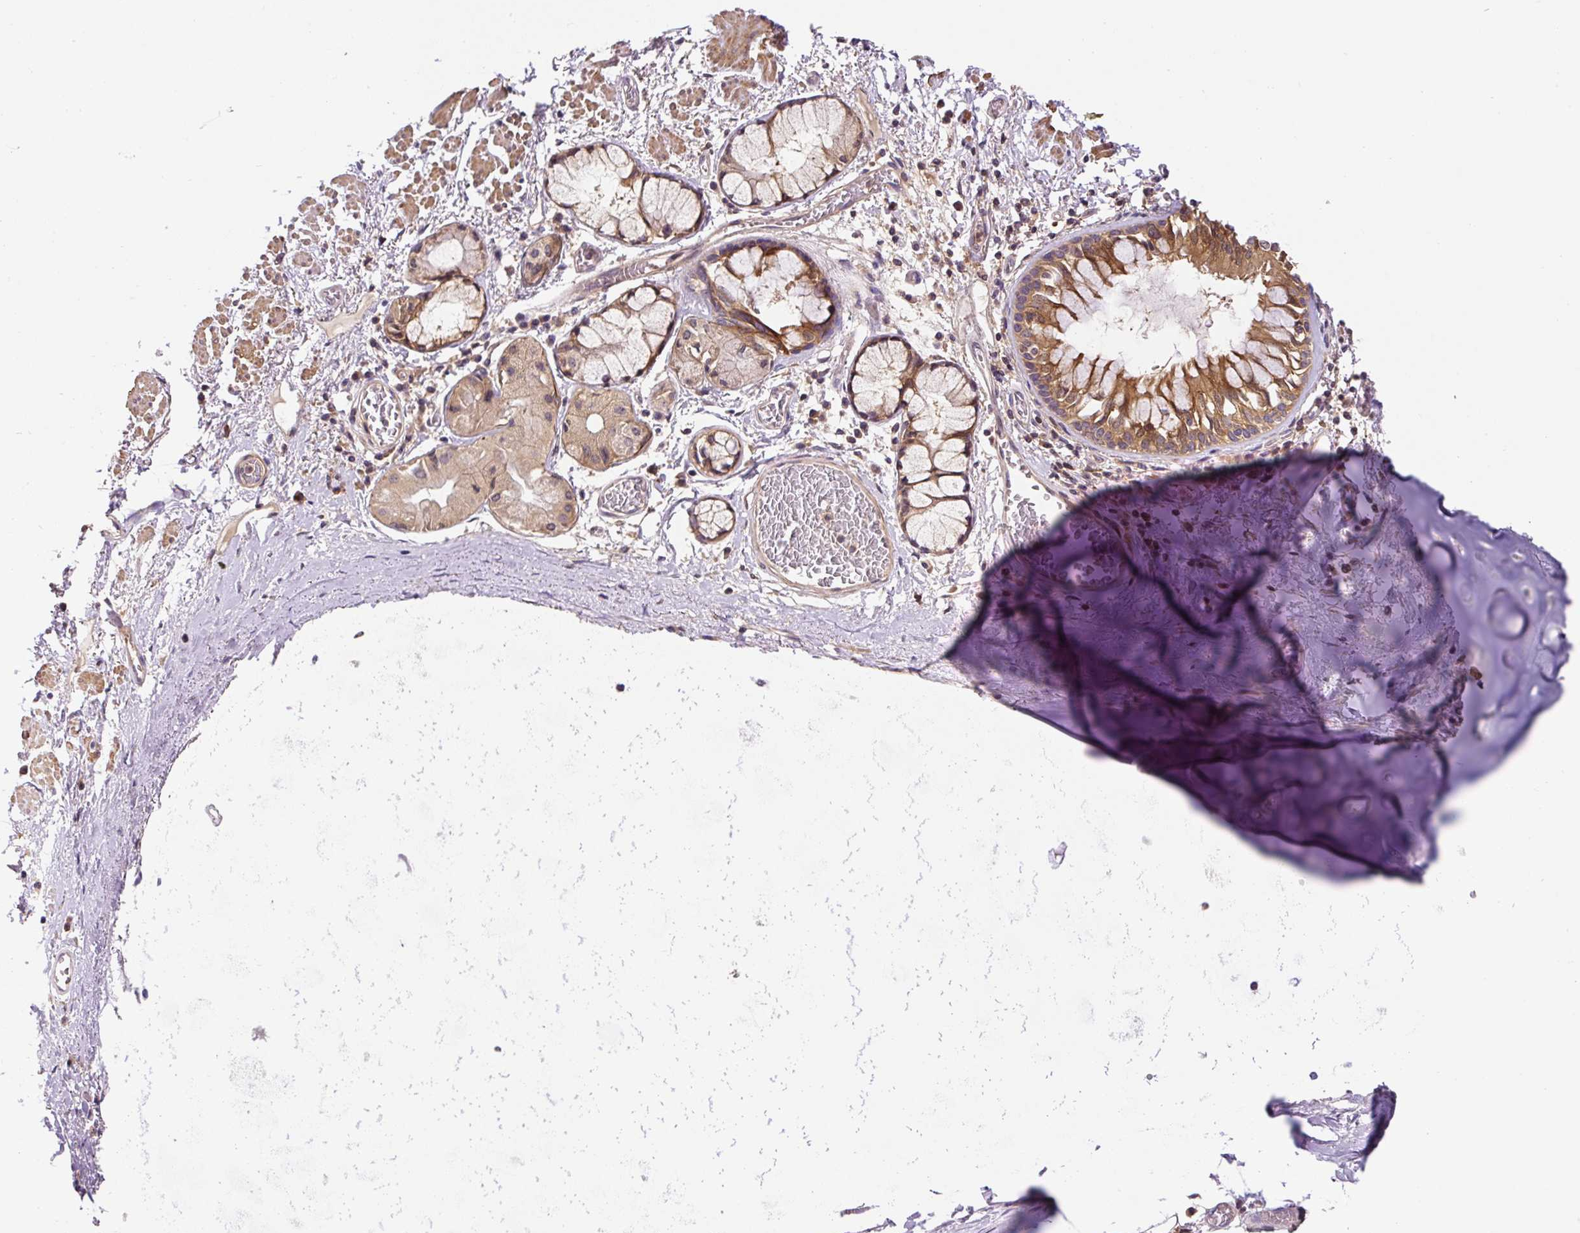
{"staining": {"intensity": "negative", "quantity": "none", "location": "none"}, "tissue": "adipose tissue", "cell_type": "Adipocytes", "image_type": "normal", "snomed": [{"axis": "morphology", "description": "Normal tissue, NOS"}, {"axis": "morphology", "description": "Degeneration, NOS"}, {"axis": "topography", "description": "Cartilage tissue"}, {"axis": "topography", "description": "Lung"}], "caption": "IHC histopathology image of unremarkable adipose tissue stained for a protein (brown), which reveals no expression in adipocytes. (Brightfield microscopy of DAB immunohistochemistry (IHC) at high magnification).", "gene": "CCDC28A", "patient": {"sex": "female", "age": 61}}